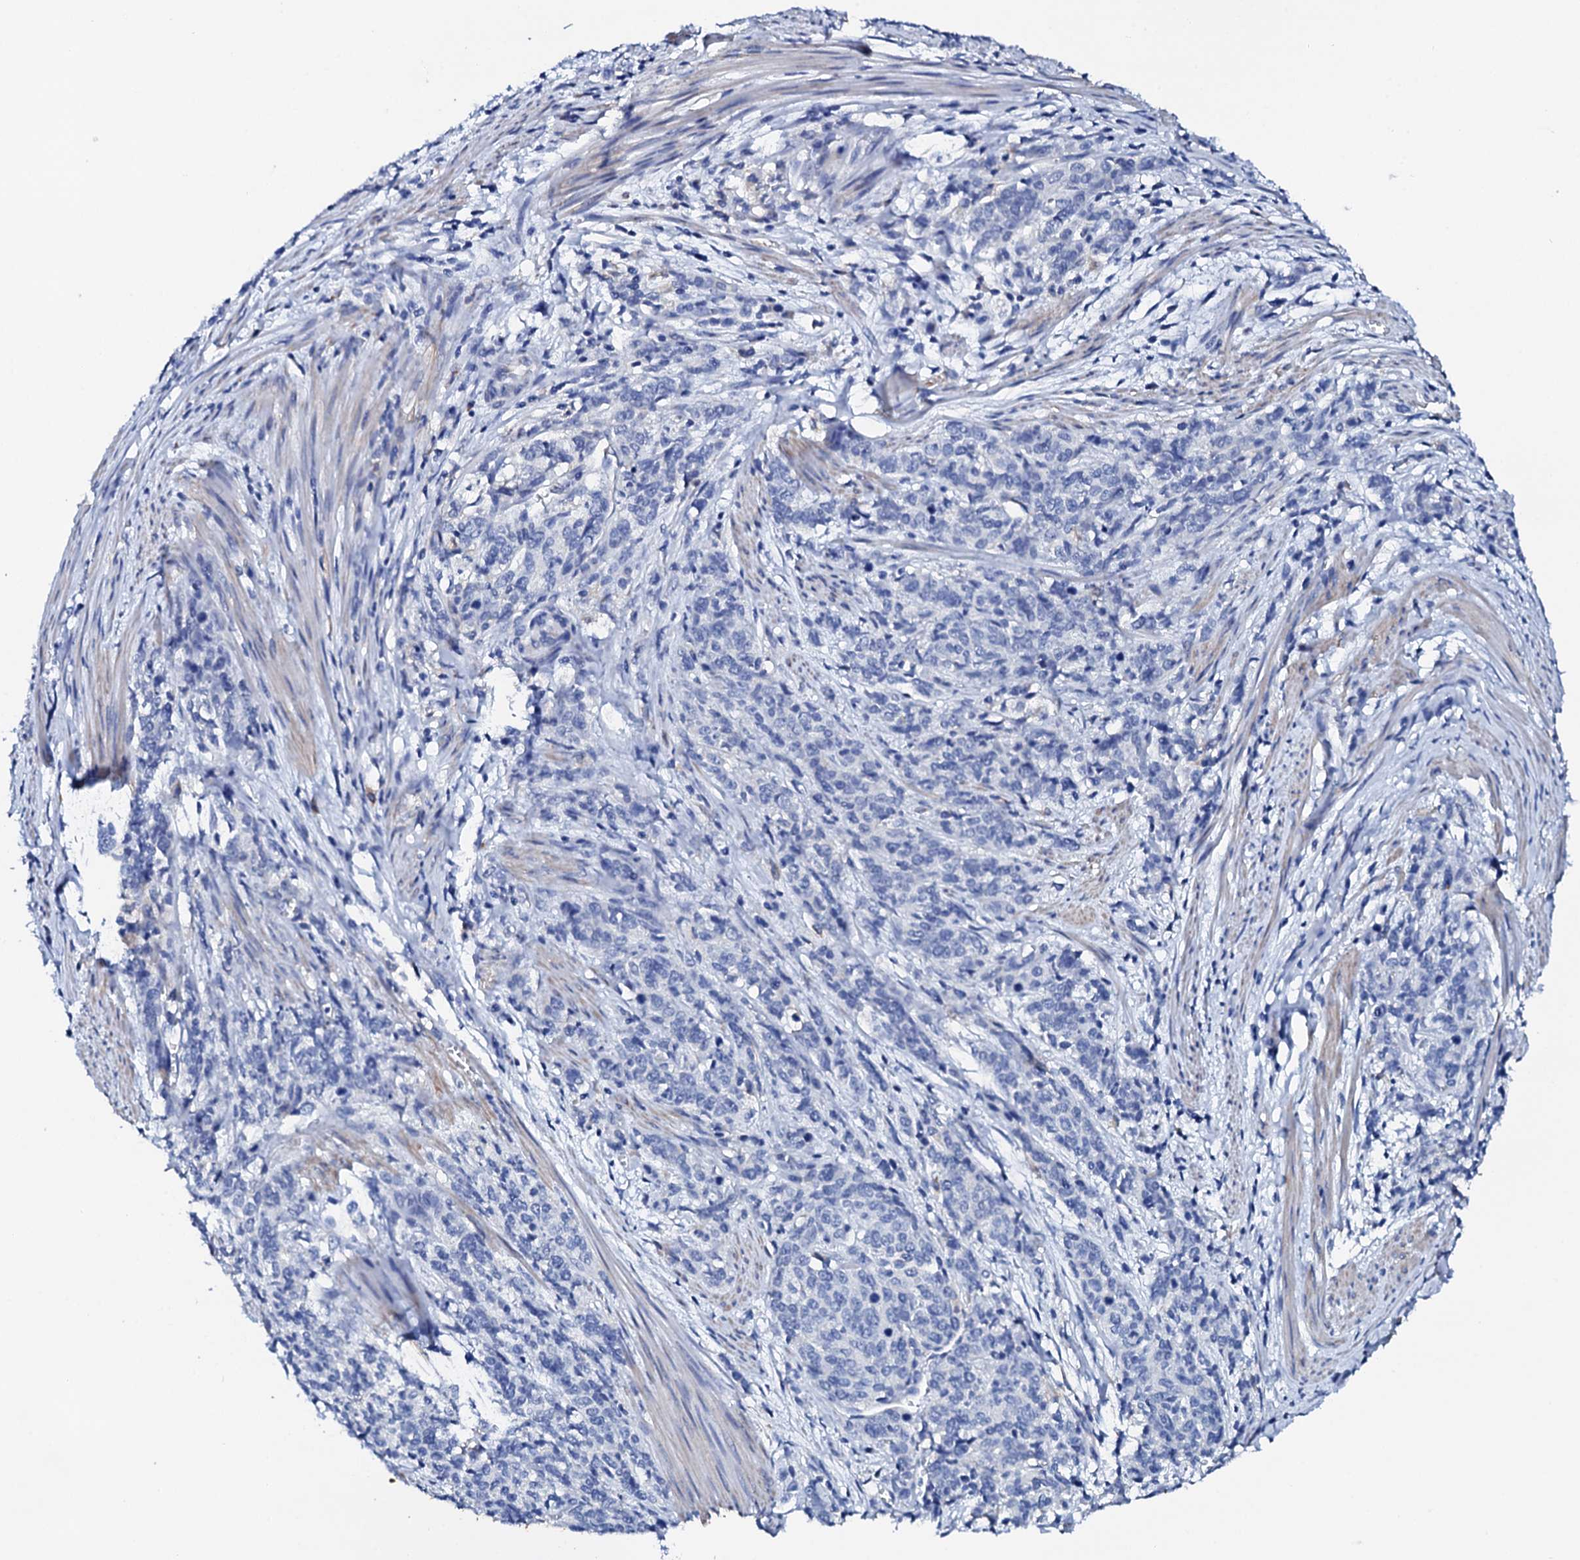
{"staining": {"intensity": "negative", "quantity": "none", "location": "none"}, "tissue": "cervical cancer", "cell_type": "Tumor cells", "image_type": "cancer", "snomed": [{"axis": "morphology", "description": "Squamous cell carcinoma, NOS"}, {"axis": "topography", "description": "Cervix"}], "caption": "The photomicrograph reveals no staining of tumor cells in cervical cancer (squamous cell carcinoma).", "gene": "GLB1L3", "patient": {"sex": "female", "age": 60}}